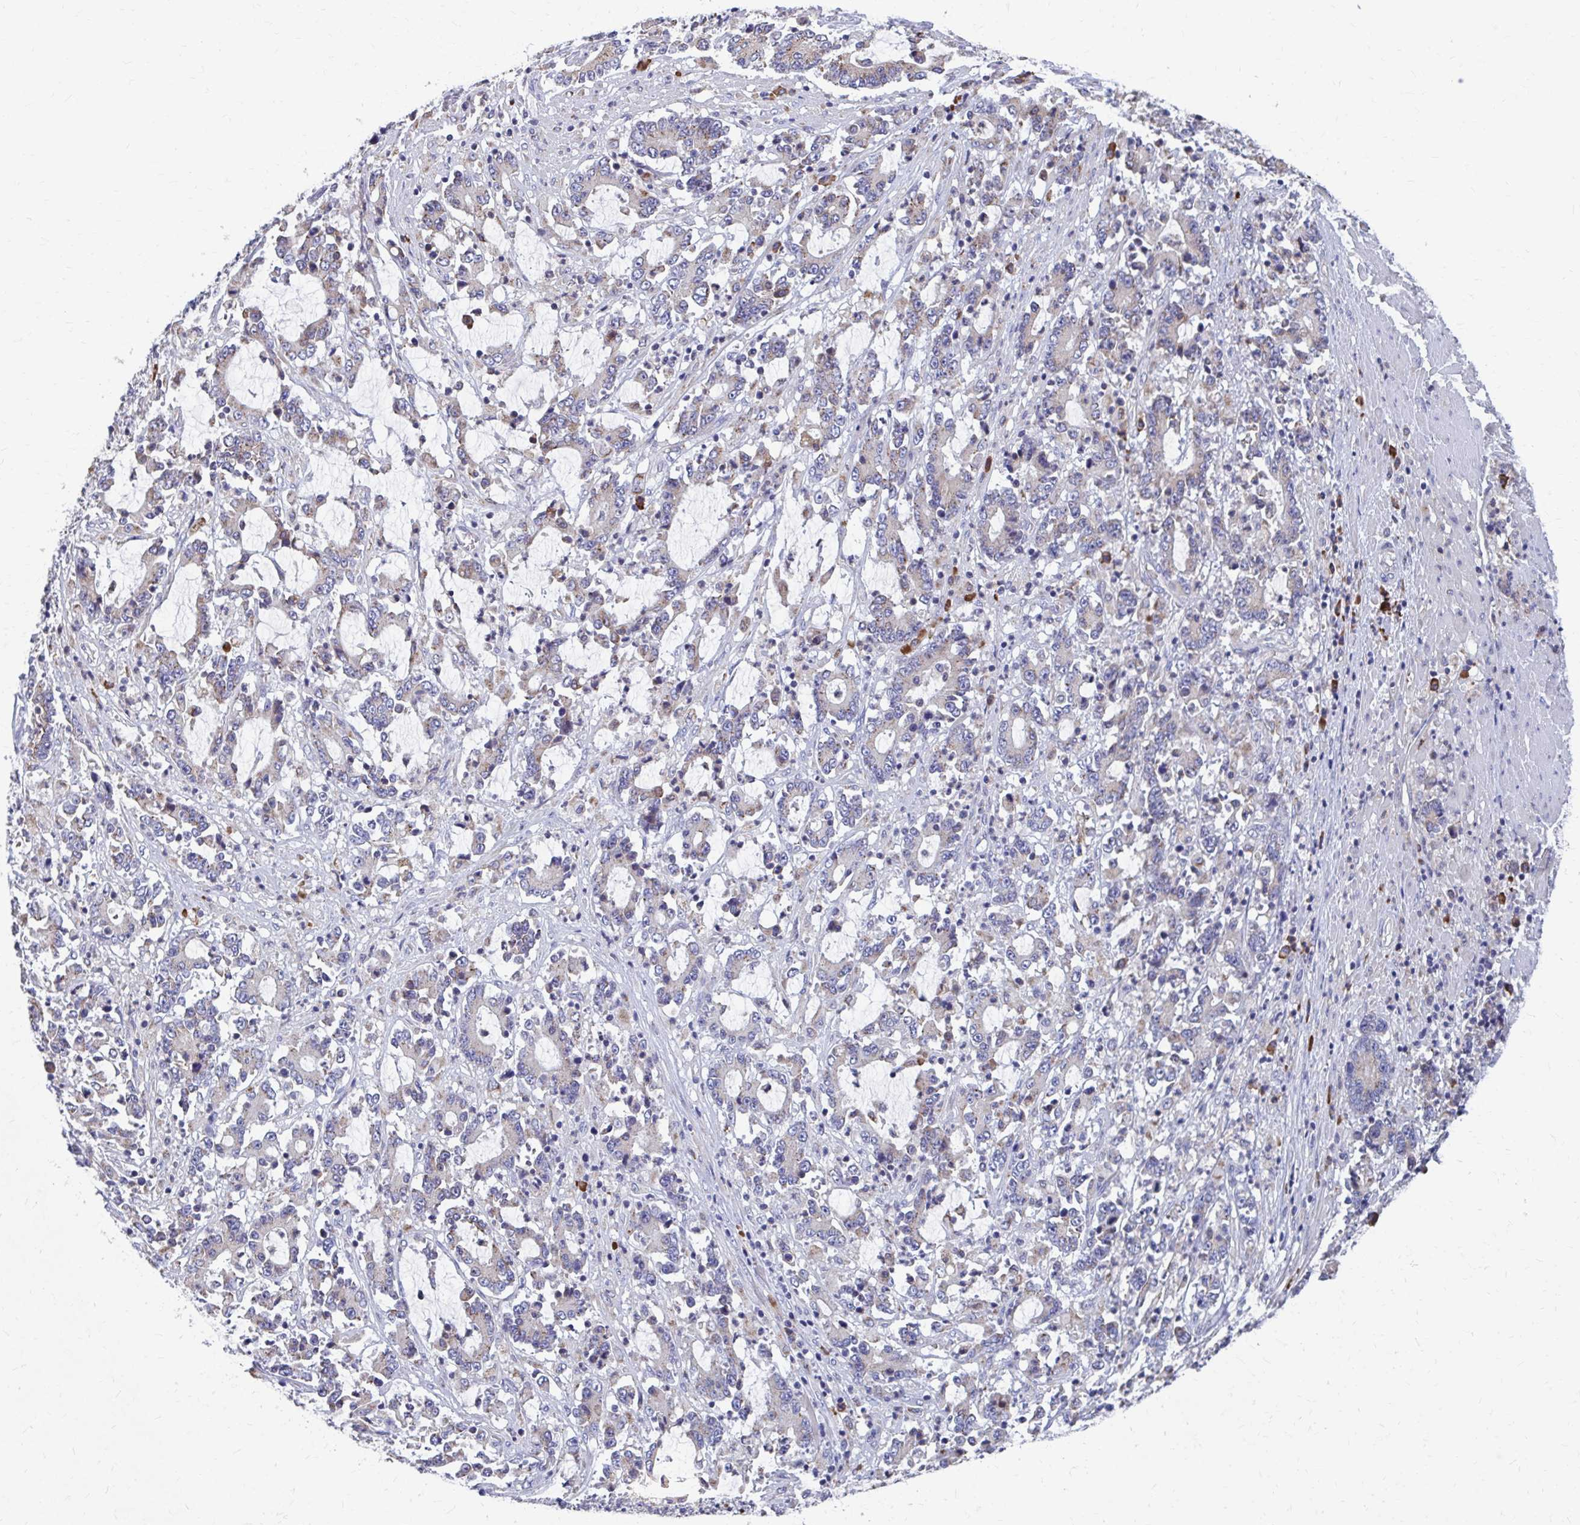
{"staining": {"intensity": "negative", "quantity": "none", "location": "none"}, "tissue": "stomach cancer", "cell_type": "Tumor cells", "image_type": "cancer", "snomed": [{"axis": "morphology", "description": "Adenocarcinoma, NOS"}, {"axis": "topography", "description": "Stomach, upper"}], "caption": "IHC of adenocarcinoma (stomach) demonstrates no staining in tumor cells.", "gene": "FKBP2", "patient": {"sex": "male", "age": 68}}